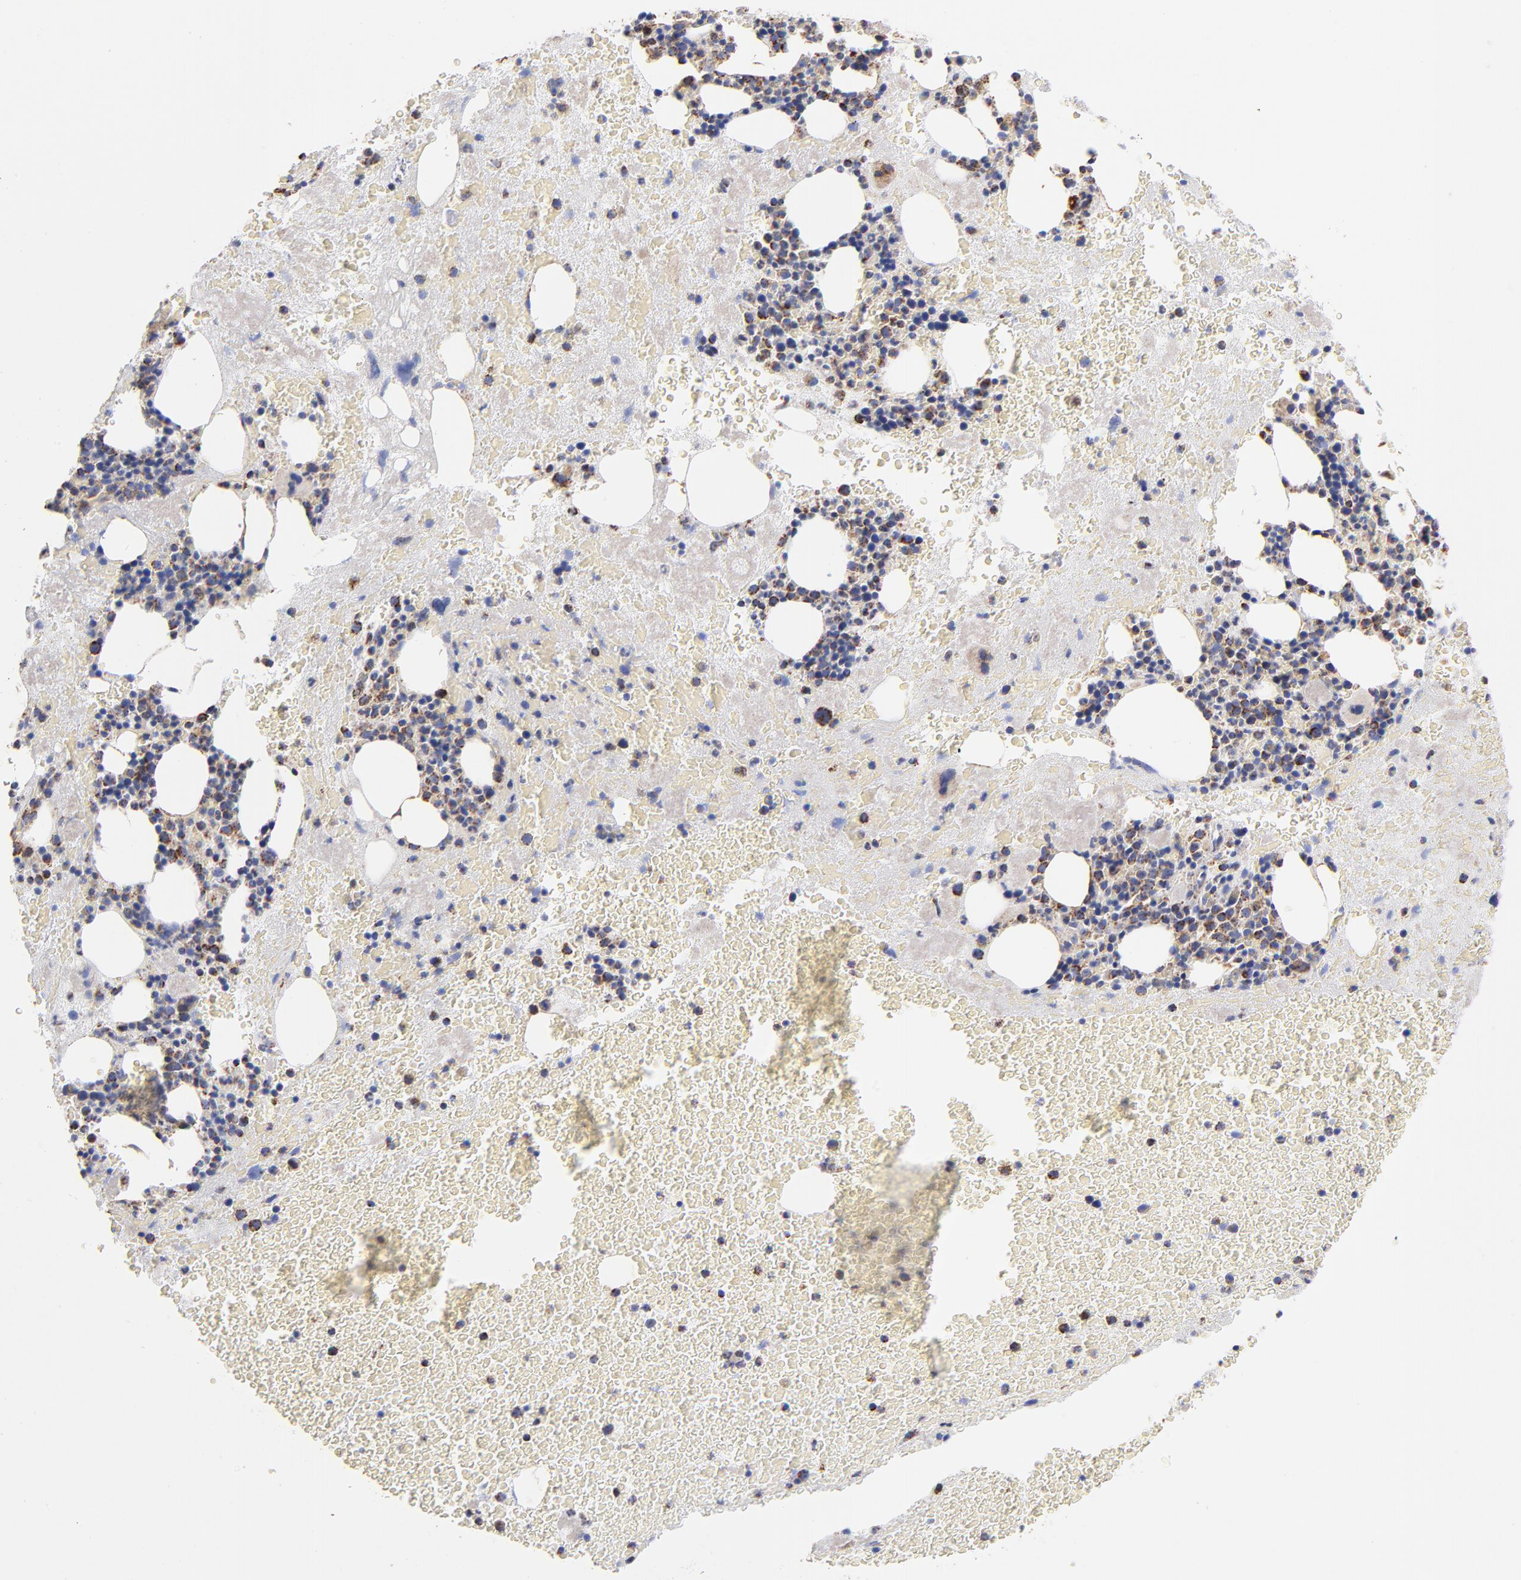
{"staining": {"intensity": "strong", "quantity": "25%-75%", "location": "cytoplasmic/membranous"}, "tissue": "bone marrow", "cell_type": "Hematopoietic cells", "image_type": "normal", "snomed": [{"axis": "morphology", "description": "Normal tissue, NOS"}, {"axis": "topography", "description": "Bone marrow"}], "caption": "Protein expression analysis of normal bone marrow exhibits strong cytoplasmic/membranous positivity in approximately 25%-75% of hematopoietic cells.", "gene": "PHB1", "patient": {"sex": "male", "age": 76}}